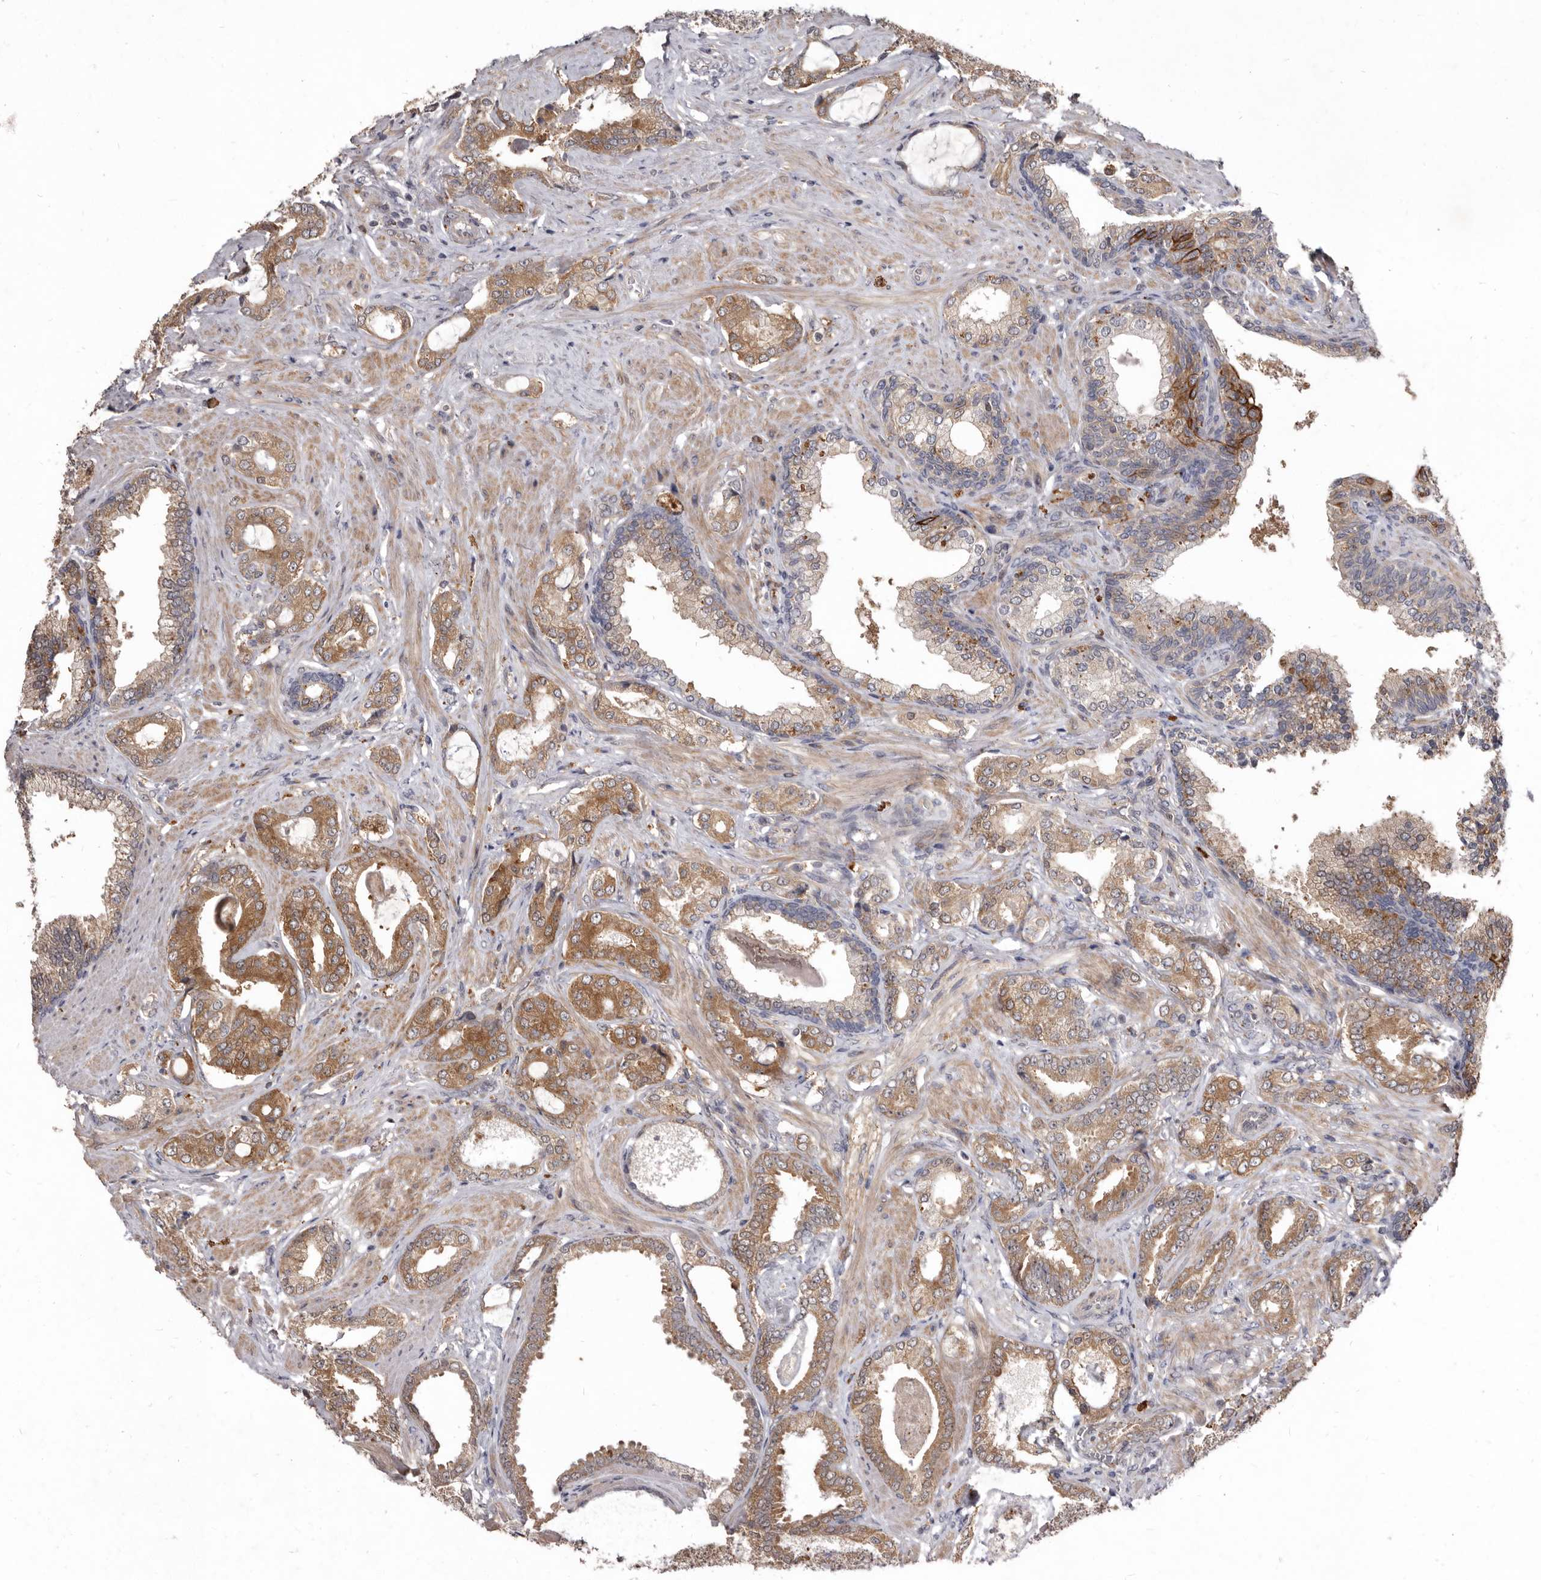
{"staining": {"intensity": "moderate", "quantity": ">75%", "location": "cytoplasmic/membranous"}, "tissue": "prostate cancer", "cell_type": "Tumor cells", "image_type": "cancer", "snomed": [{"axis": "morphology", "description": "Adenocarcinoma, Low grade"}, {"axis": "topography", "description": "Prostate"}], "caption": "The immunohistochemical stain highlights moderate cytoplasmic/membranous staining in tumor cells of adenocarcinoma (low-grade) (prostate) tissue.", "gene": "ACLY", "patient": {"sex": "male", "age": 71}}